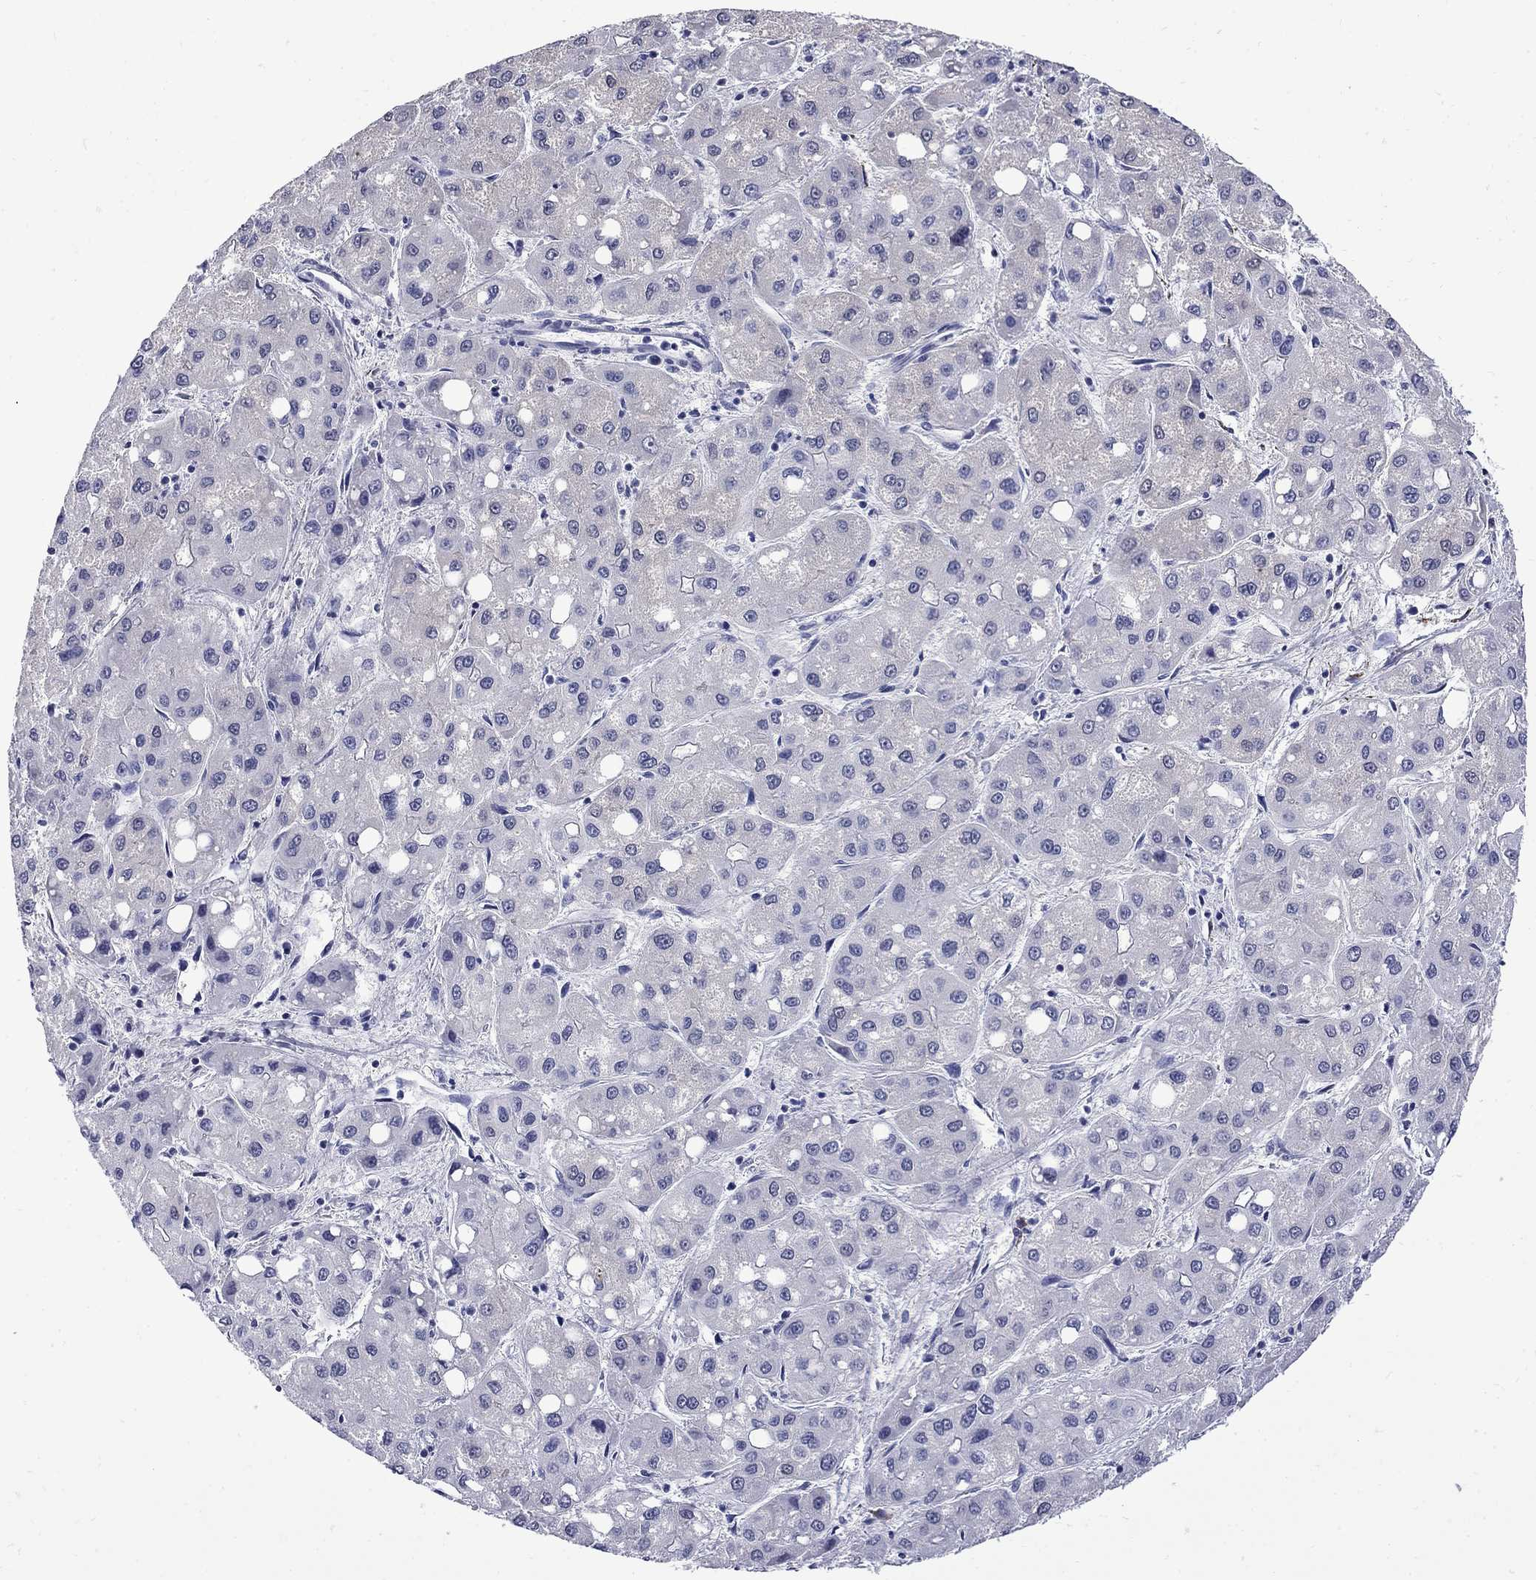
{"staining": {"intensity": "negative", "quantity": "none", "location": "none"}, "tissue": "liver cancer", "cell_type": "Tumor cells", "image_type": "cancer", "snomed": [{"axis": "morphology", "description": "Carcinoma, Hepatocellular, NOS"}, {"axis": "topography", "description": "Liver"}], "caption": "Immunohistochemistry (IHC) image of neoplastic tissue: human liver cancer stained with DAB (3,3'-diaminobenzidine) demonstrates no significant protein positivity in tumor cells. The staining was performed using DAB to visualize the protein expression in brown, while the nuclei were stained in blue with hematoxylin (Magnification: 20x).", "gene": "MGARP", "patient": {"sex": "male", "age": 73}}